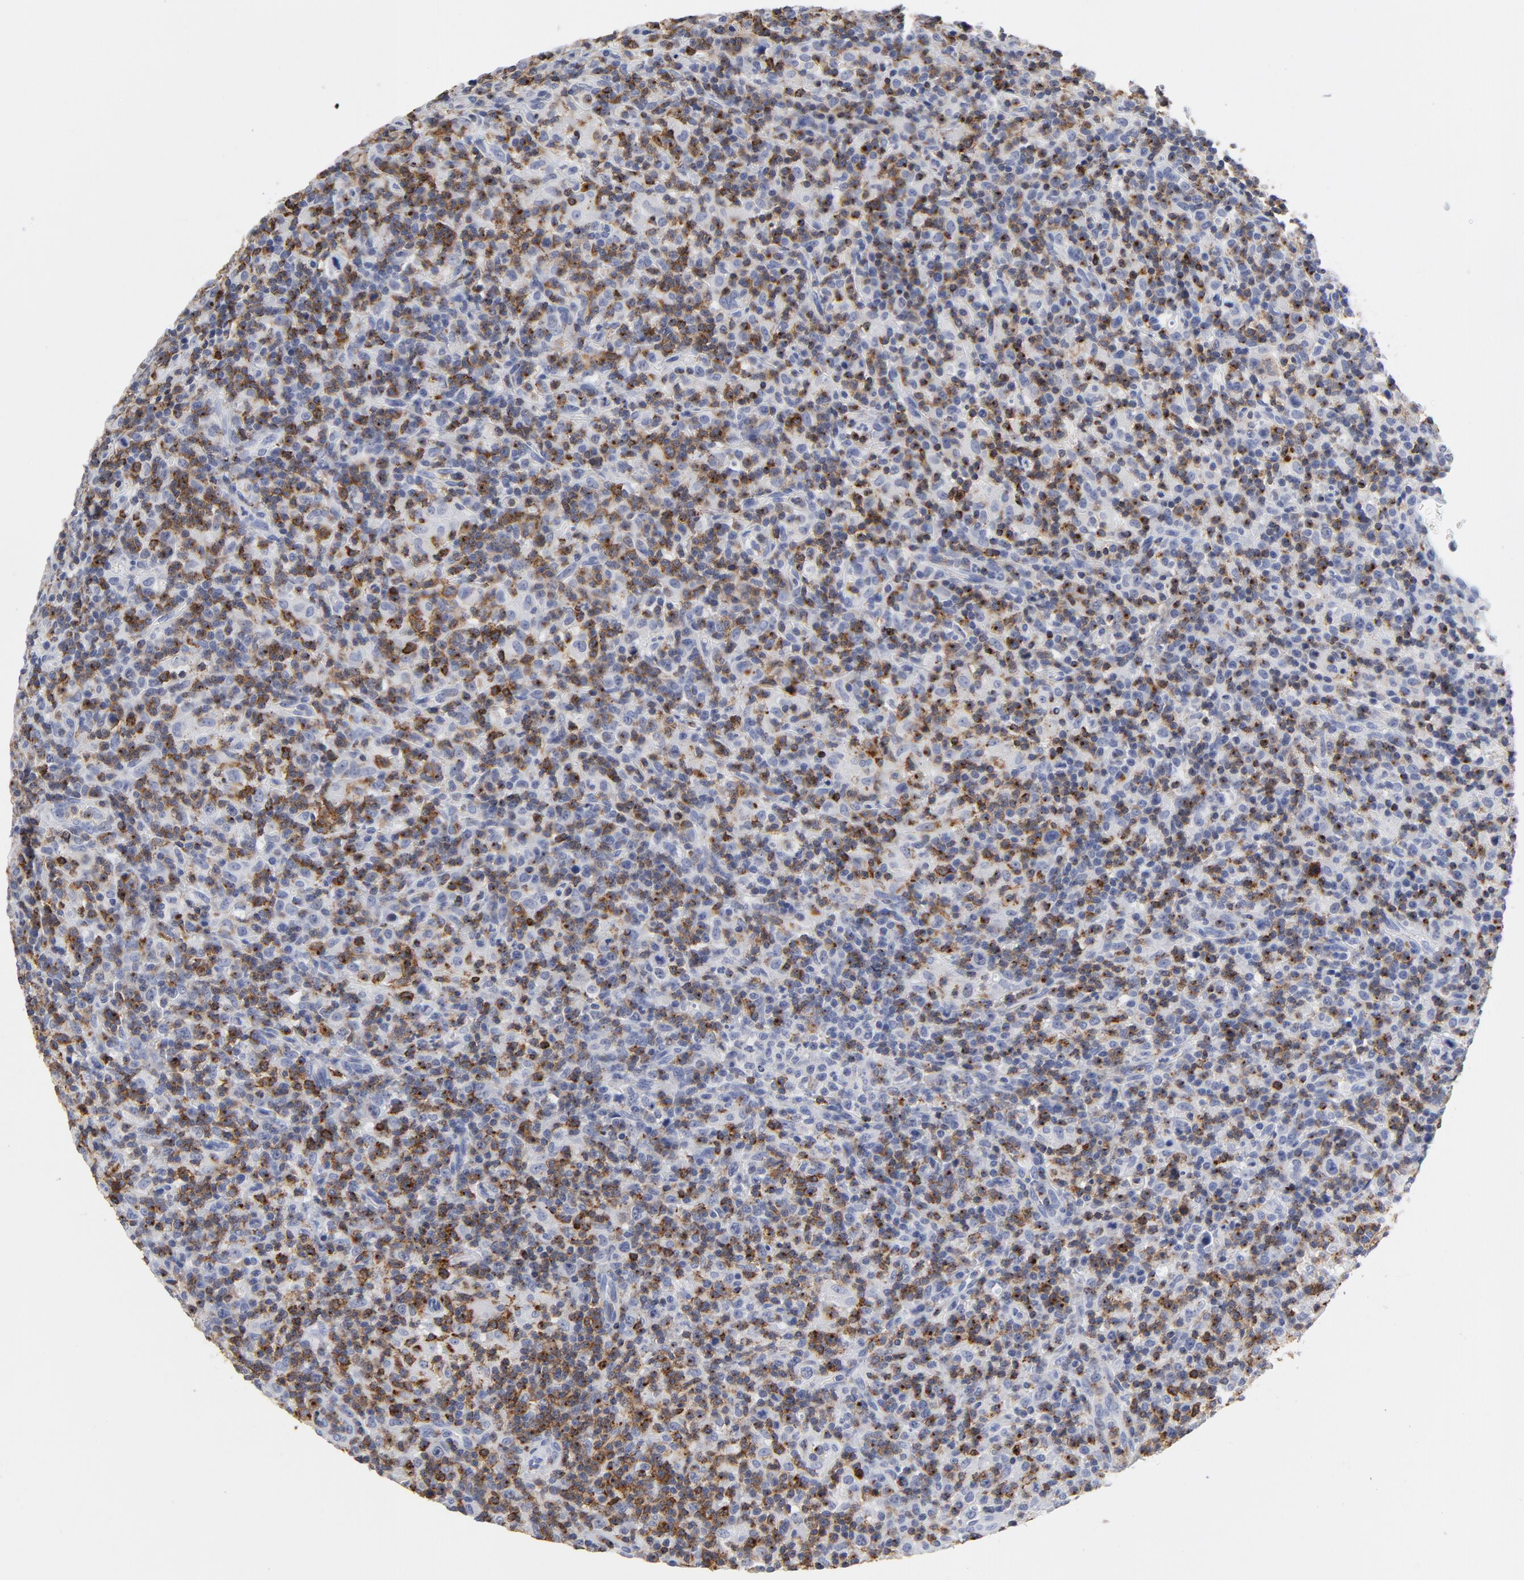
{"staining": {"intensity": "negative", "quantity": "none", "location": "none"}, "tissue": "lymphoma", "cell_type": "Tumor cells", "image_type": "cancer", "snomed": [{"axis": "morphology", "description": "Hodgkin's disease, NOS"}, {"axis": "topography", "description": "Lymph node"}], "caption": "IHC micrograph of neoplastic tissue: lymphoma stained with DAB exhibits no significant protein expression in tumor cells.", "gene": "CD2", "patient": {"sex": "male", "age": 65}}